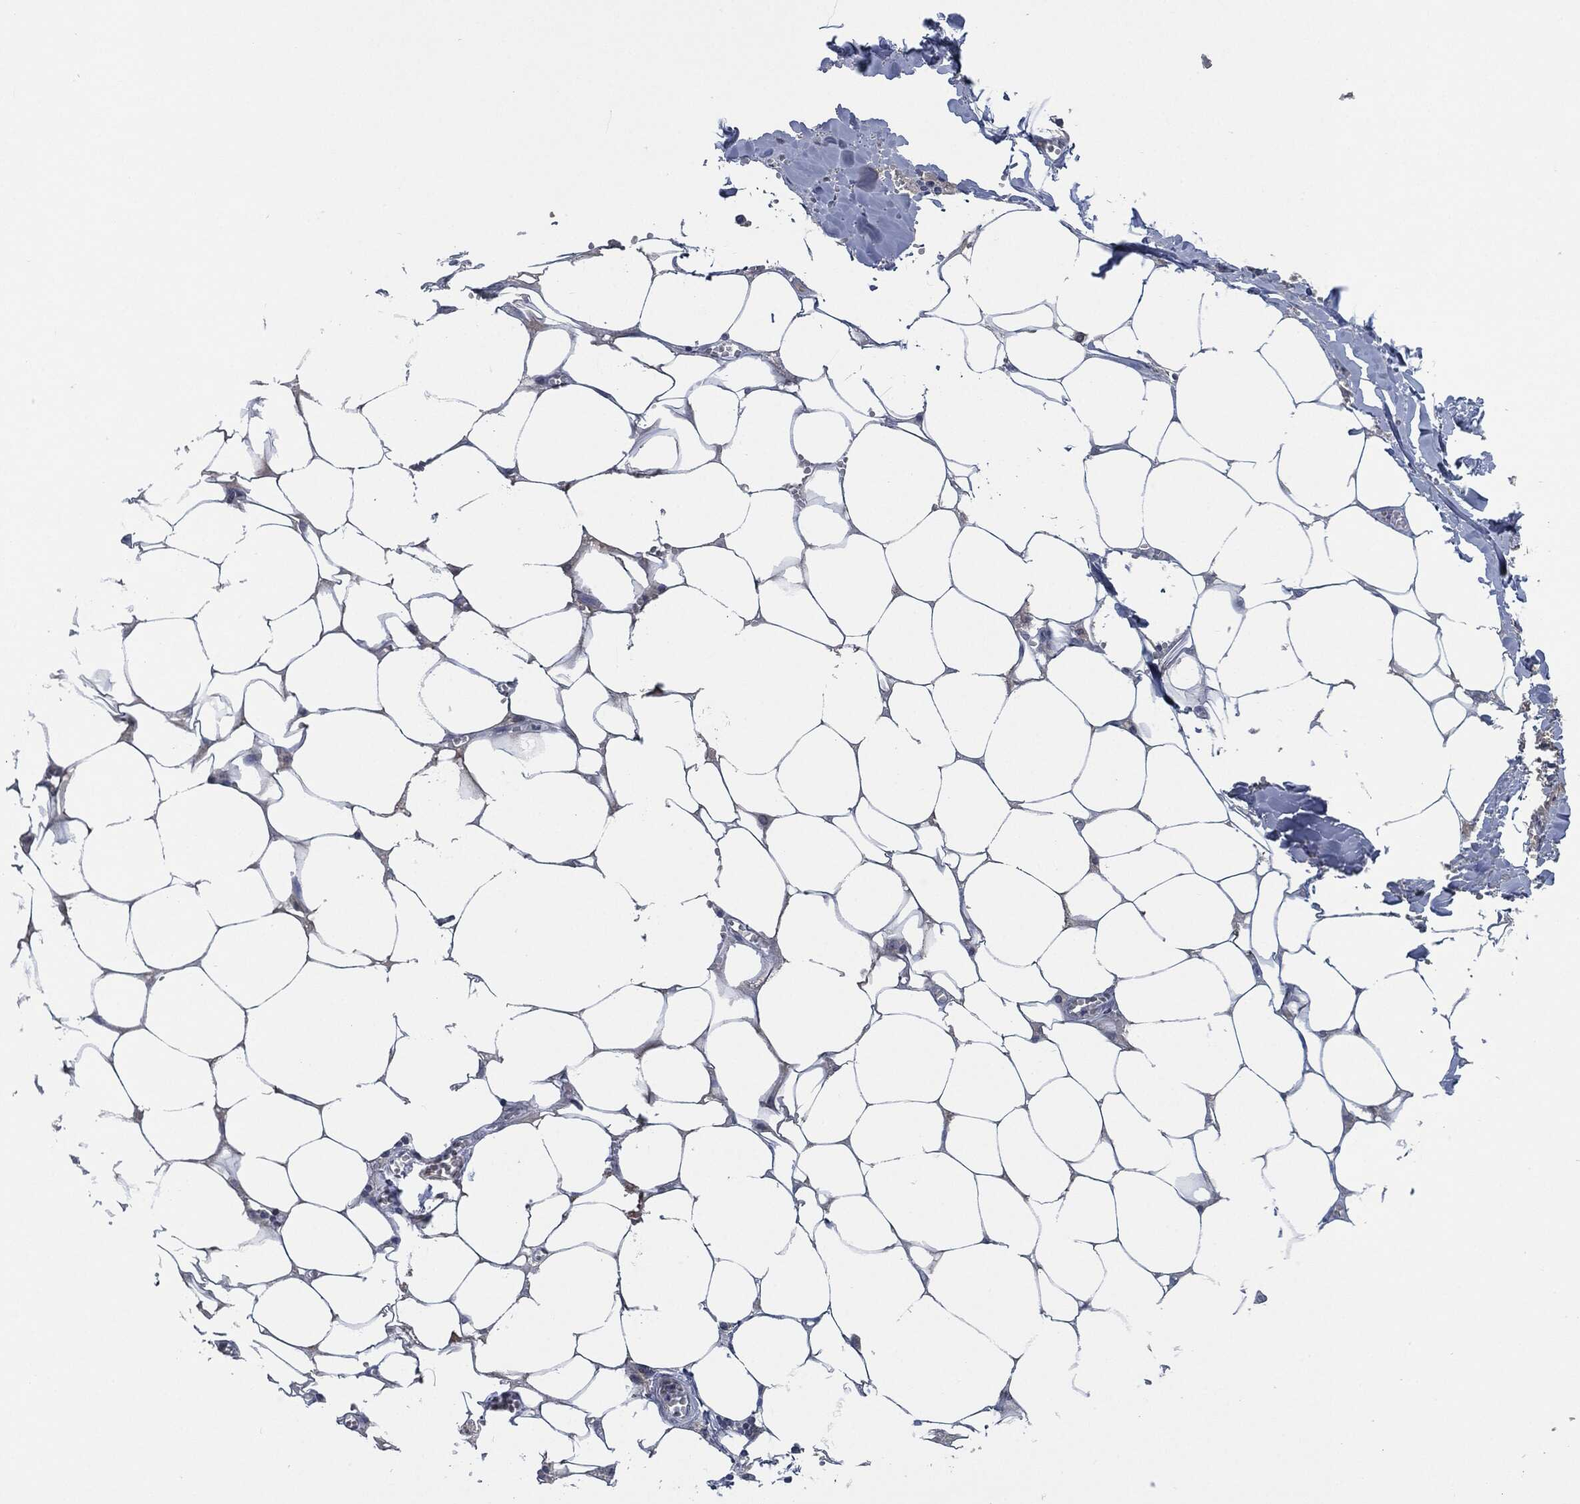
{"staining": {"intensity": "negative", "quantity": "none", "location": "none"}, "tissue": "adipose tissue", "cell_type": "Adipocytes", "image_type": "normal", "snomed": [{"axis": "morphology", "description": "Normal tissue, NOS"}, {"axis": "morphology", "description": "Squamous cell carcinoma, NOS"}, {"axis": "topography", "description": "Cartilage tissue"}, {"axis": "topography", "description": "Lung"}], "caption": "DAB (3,3'-diaminobenzidine) immunohistochemical staining of unremarkable human adipose tissue demonstrates no significant expression in adipocytes. Nuclei are stained in blue.", "gene": "IL2RG", "patient": {"sex": "male", "age": 66}}